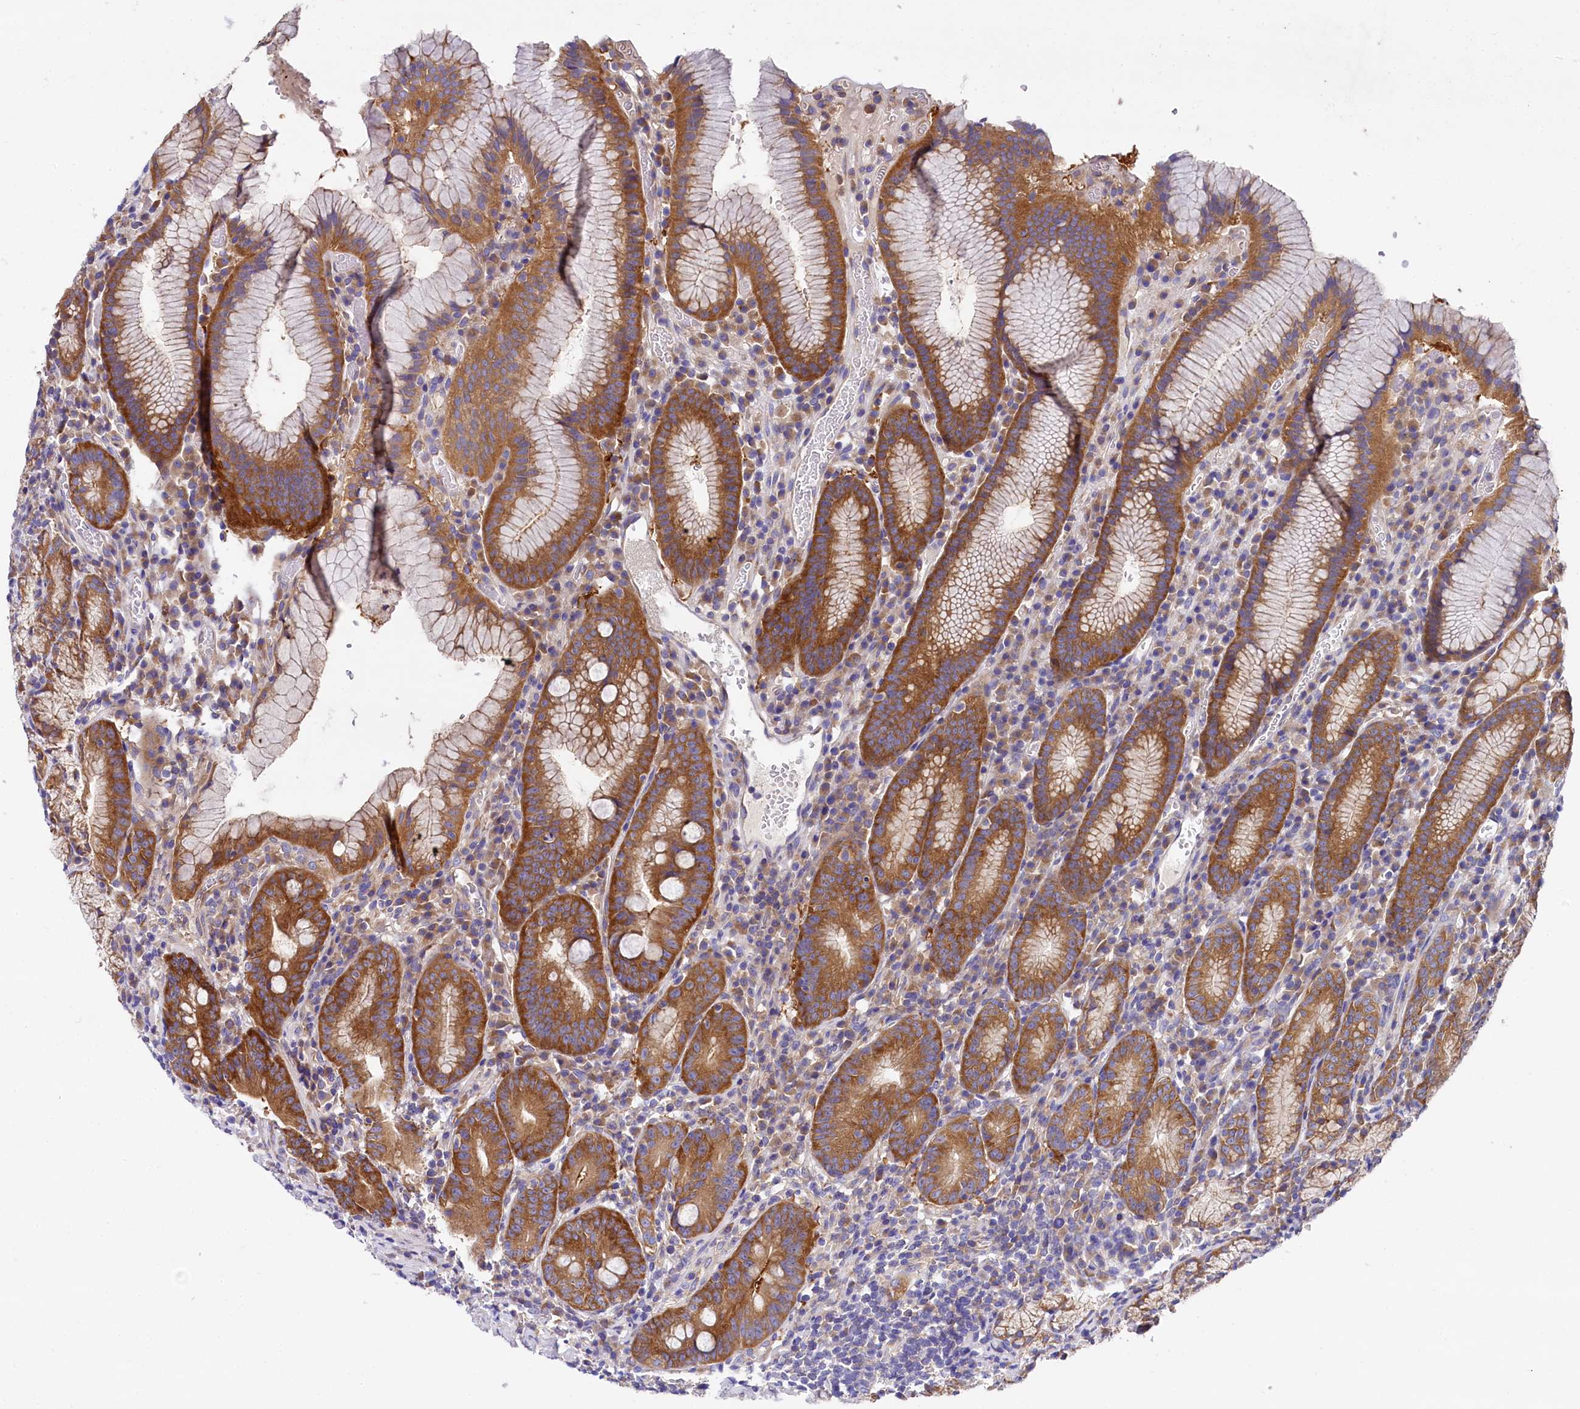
{"staining": {"intensity": "strong", "quantity": ">75%", "location": "cytoplasmic/membranous"}, "tissue": "stomach", "cell_type": "Glandular cells", "image_type": "normal", "snomed": [{"axis": "morphology", "description": "Normal tissue, NOS"}, {"axis": "topography", "description": "Stomach"}], "caption": "IHC of benign stomach shows high levels of strong cytoplasmic/membranous positivity in about >75% of glandular cells.", "gene": "QARS1", "patient": {"sex": "male", "age": 55}}